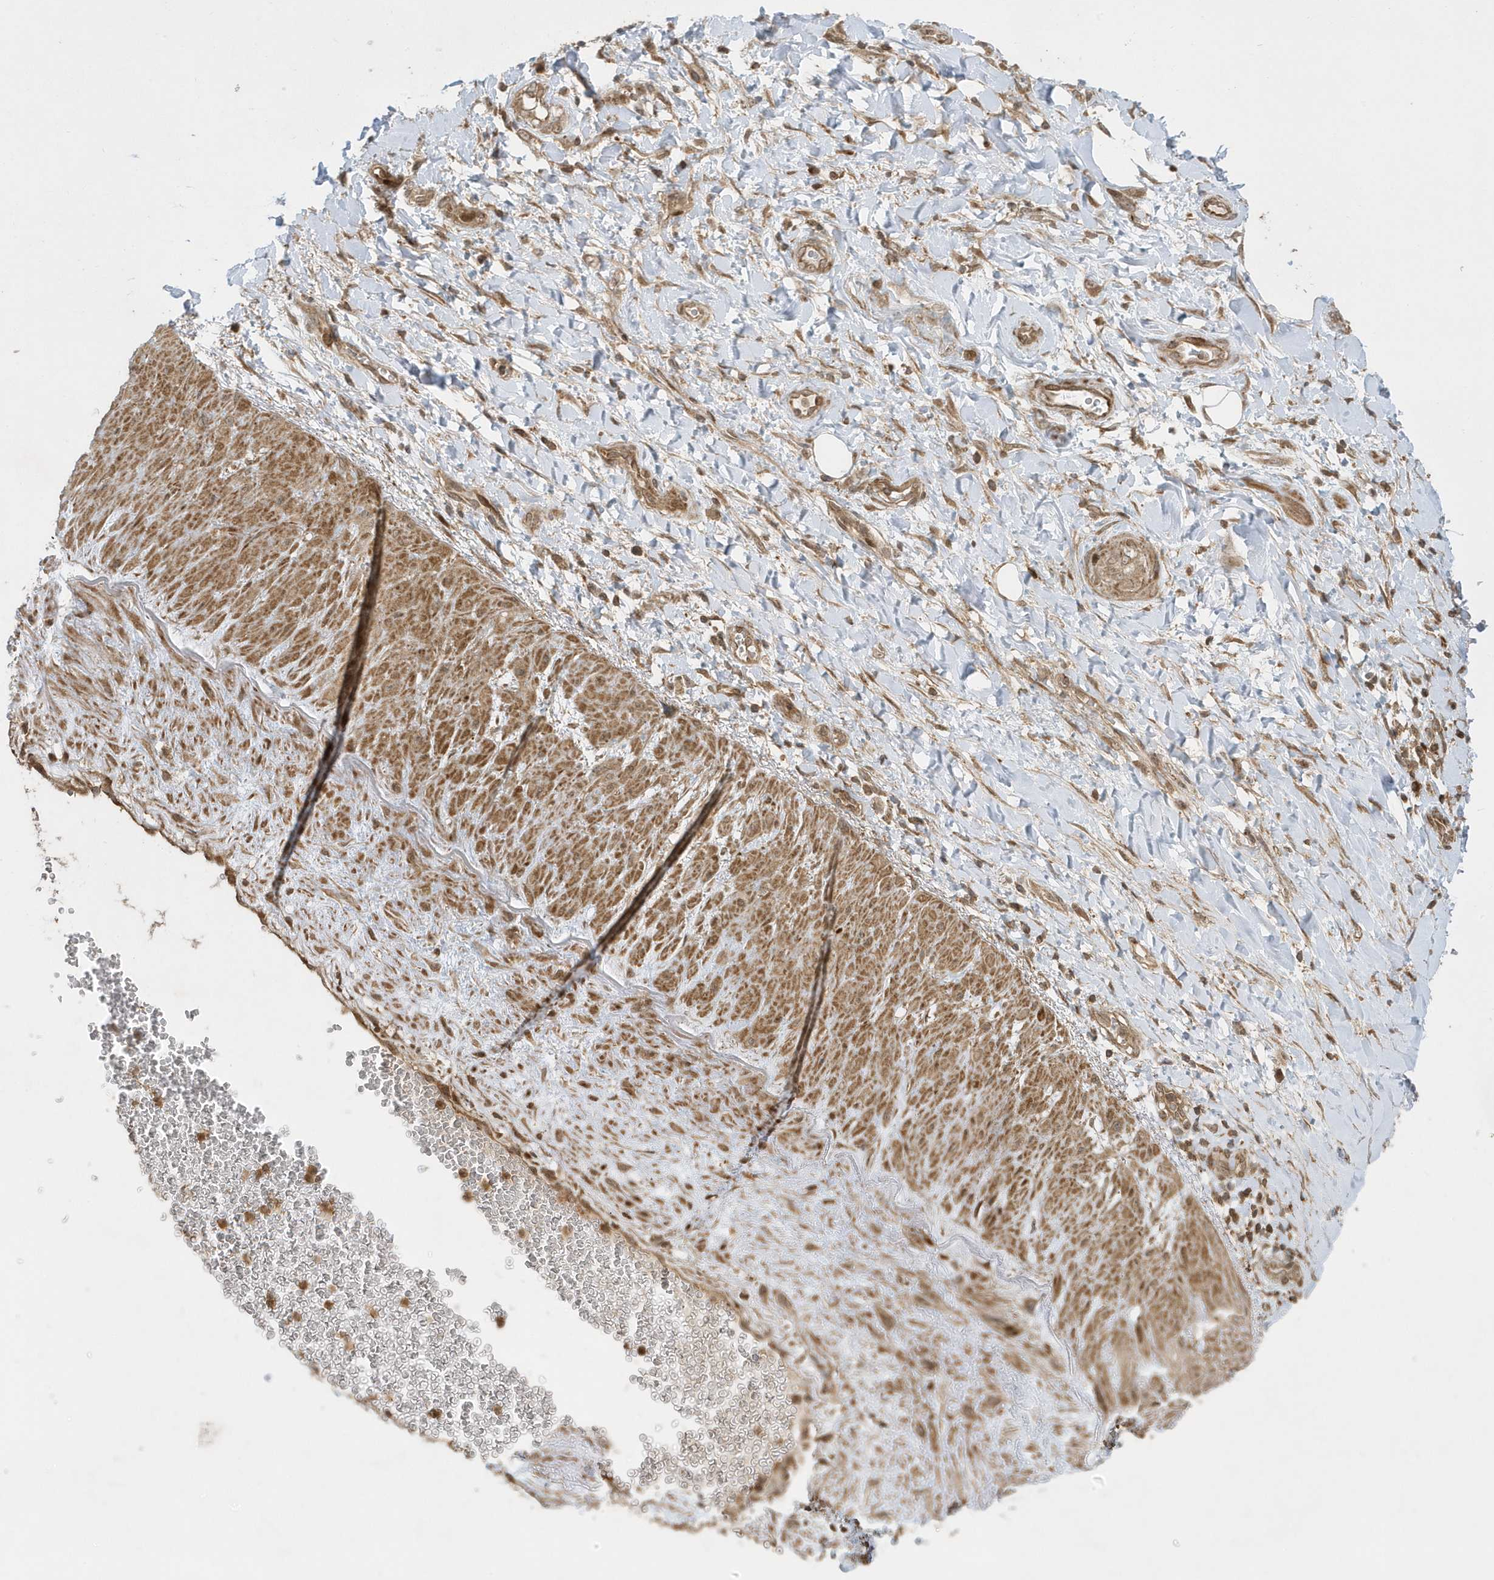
{"staining": {"intensity": "moderate", "quantity": ">75%", "location": "cytoplasmic/membranous,nuclear"}, "tissue": "soft tissue", "cell_type": "Chondrocytes", "image_type": "normal", "snomed": [{"axis": "morphology", "description": "Normal tissue, NOS"}, {"axis": "morphology", "description": "Adenocarcinoma, NOS"}, {"axis": "topography", "description": "Pancreas"}, {"axis": "topography", "description": "Peripheral nerve tissue"}], "caption": "Immunohistochemistry of benign soft tissue displays medium levels of moderate cytoplasmic/membranous,nuclear positivity in about >75% of chondrocytes. The staining is performed using DAB (3,3'-diaminobenzidine) brown chromogen to label protein expression. The nuclei are counter-stained blue using hematoxylin.", "gene": "STAMBP", "patient": {"sex": "male", "age": 59}}